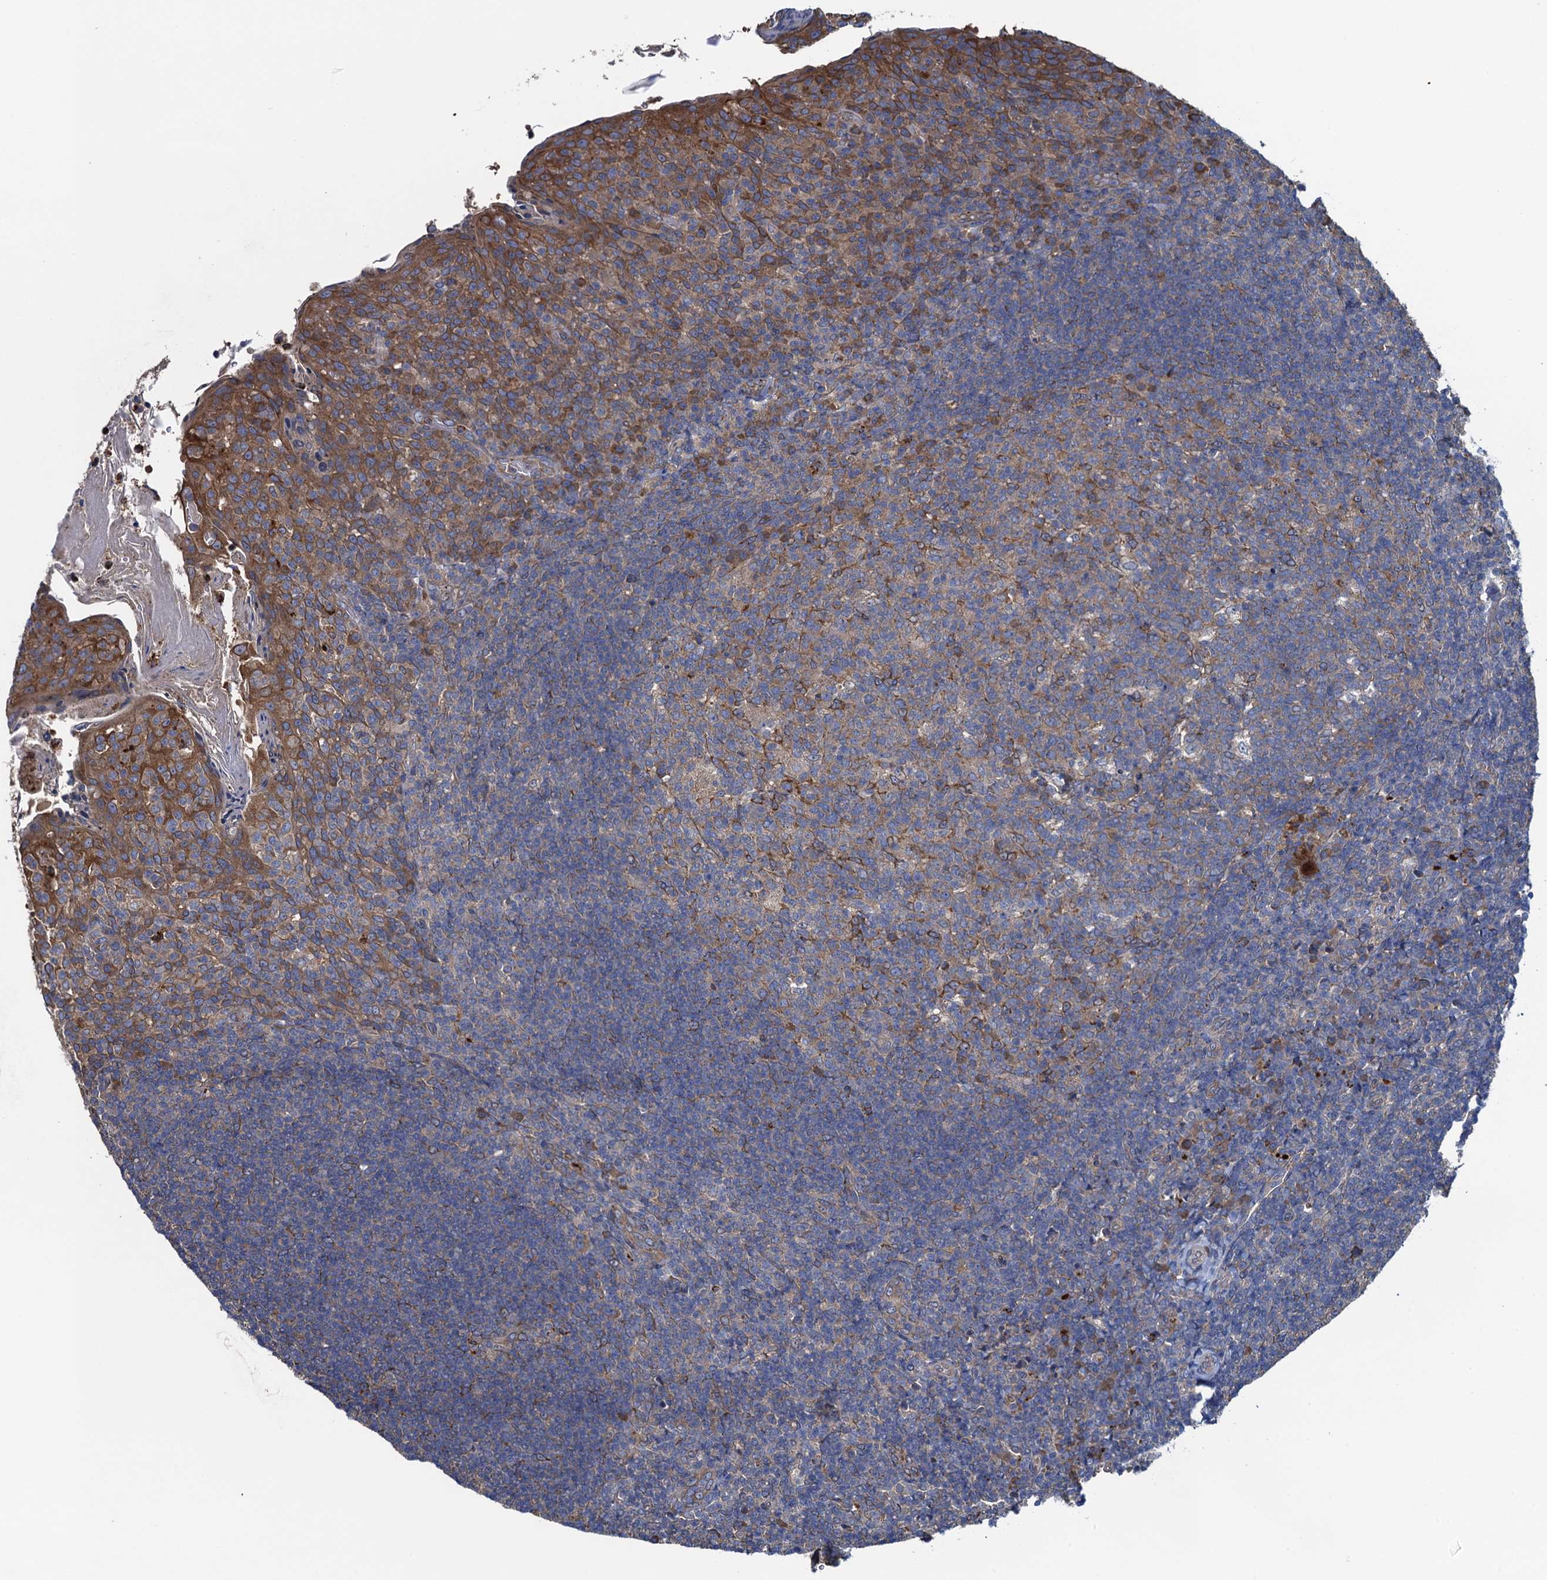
{"staining": {"intensity": "weak", "quantity": "25%-75%", "location": "cytoplasmic/membranous"}, "tissue": "tonsil", "cell_type": "Germinal center cells", "image_type": "normal", "snomed": [{"axis": "morphology", "description": "Normal tissue, NOS"}, {"axis": "topography", "description": "Tonsil"}], "caption": "This is a micrograph of immunohistochemistry staining of normal tonsil, which shows weak expression in the cytoplasmic/membranous of germinal center cells.", "gene": "ADCY9", "patient": {"sex": "female", "age": 10}}